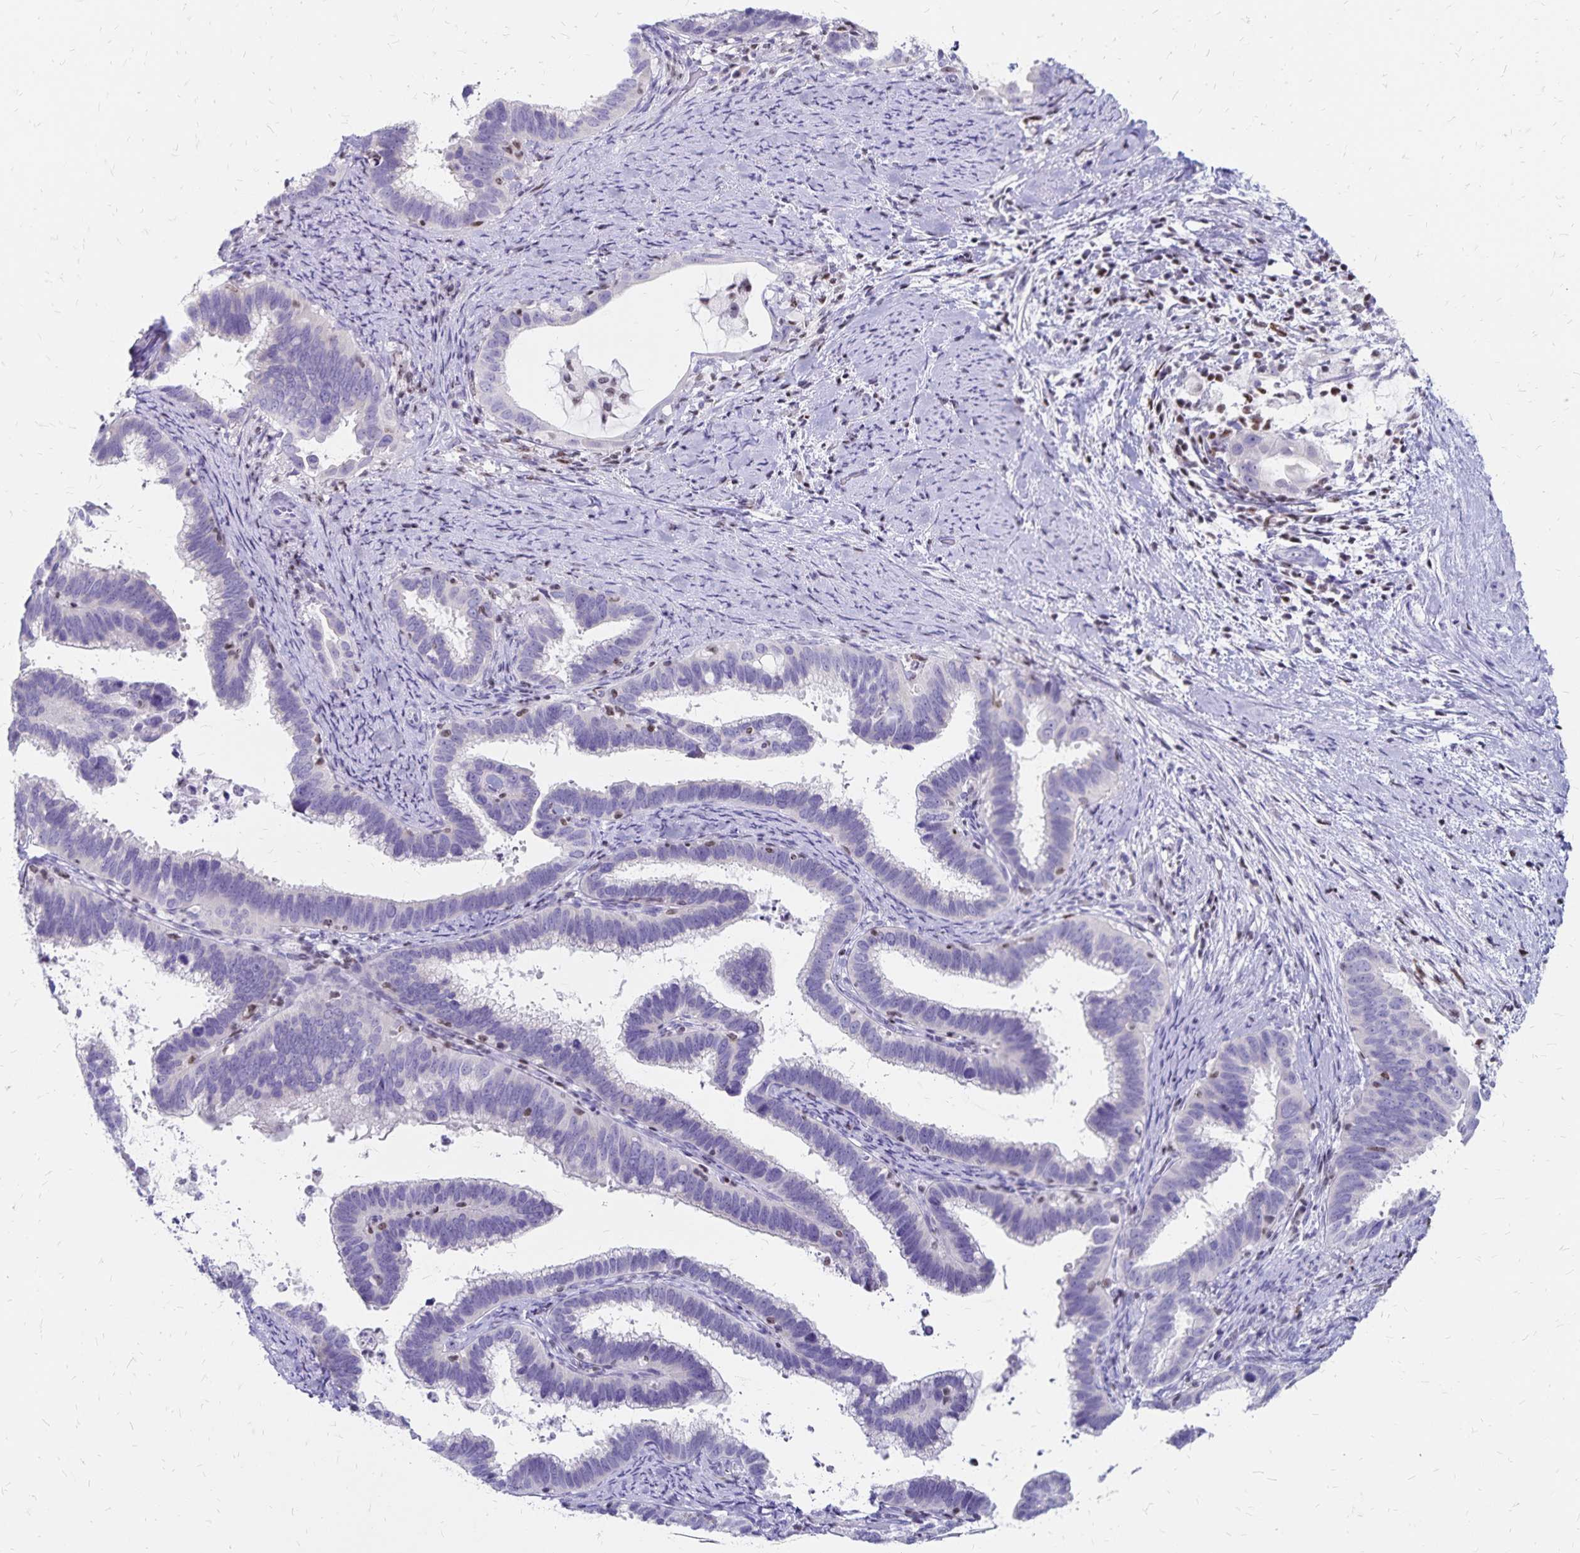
{"staining": {"intensity": "negative", "quantity": "none", "location": "none"}, "tissue": "cervical cancer", "cell_type": "Tumor cells", "image_type": "cancer", "snomed": [{"axis": "morphology", "description": "Adenocarcinoma, NOS"}, {"axis": "topography", "description": "Cervix"}], "caption": "There is no significant staining in tumor cells of cervical cancer.", "gene": "IKZF1", "patient": {"sex": "female", "age": 61}}